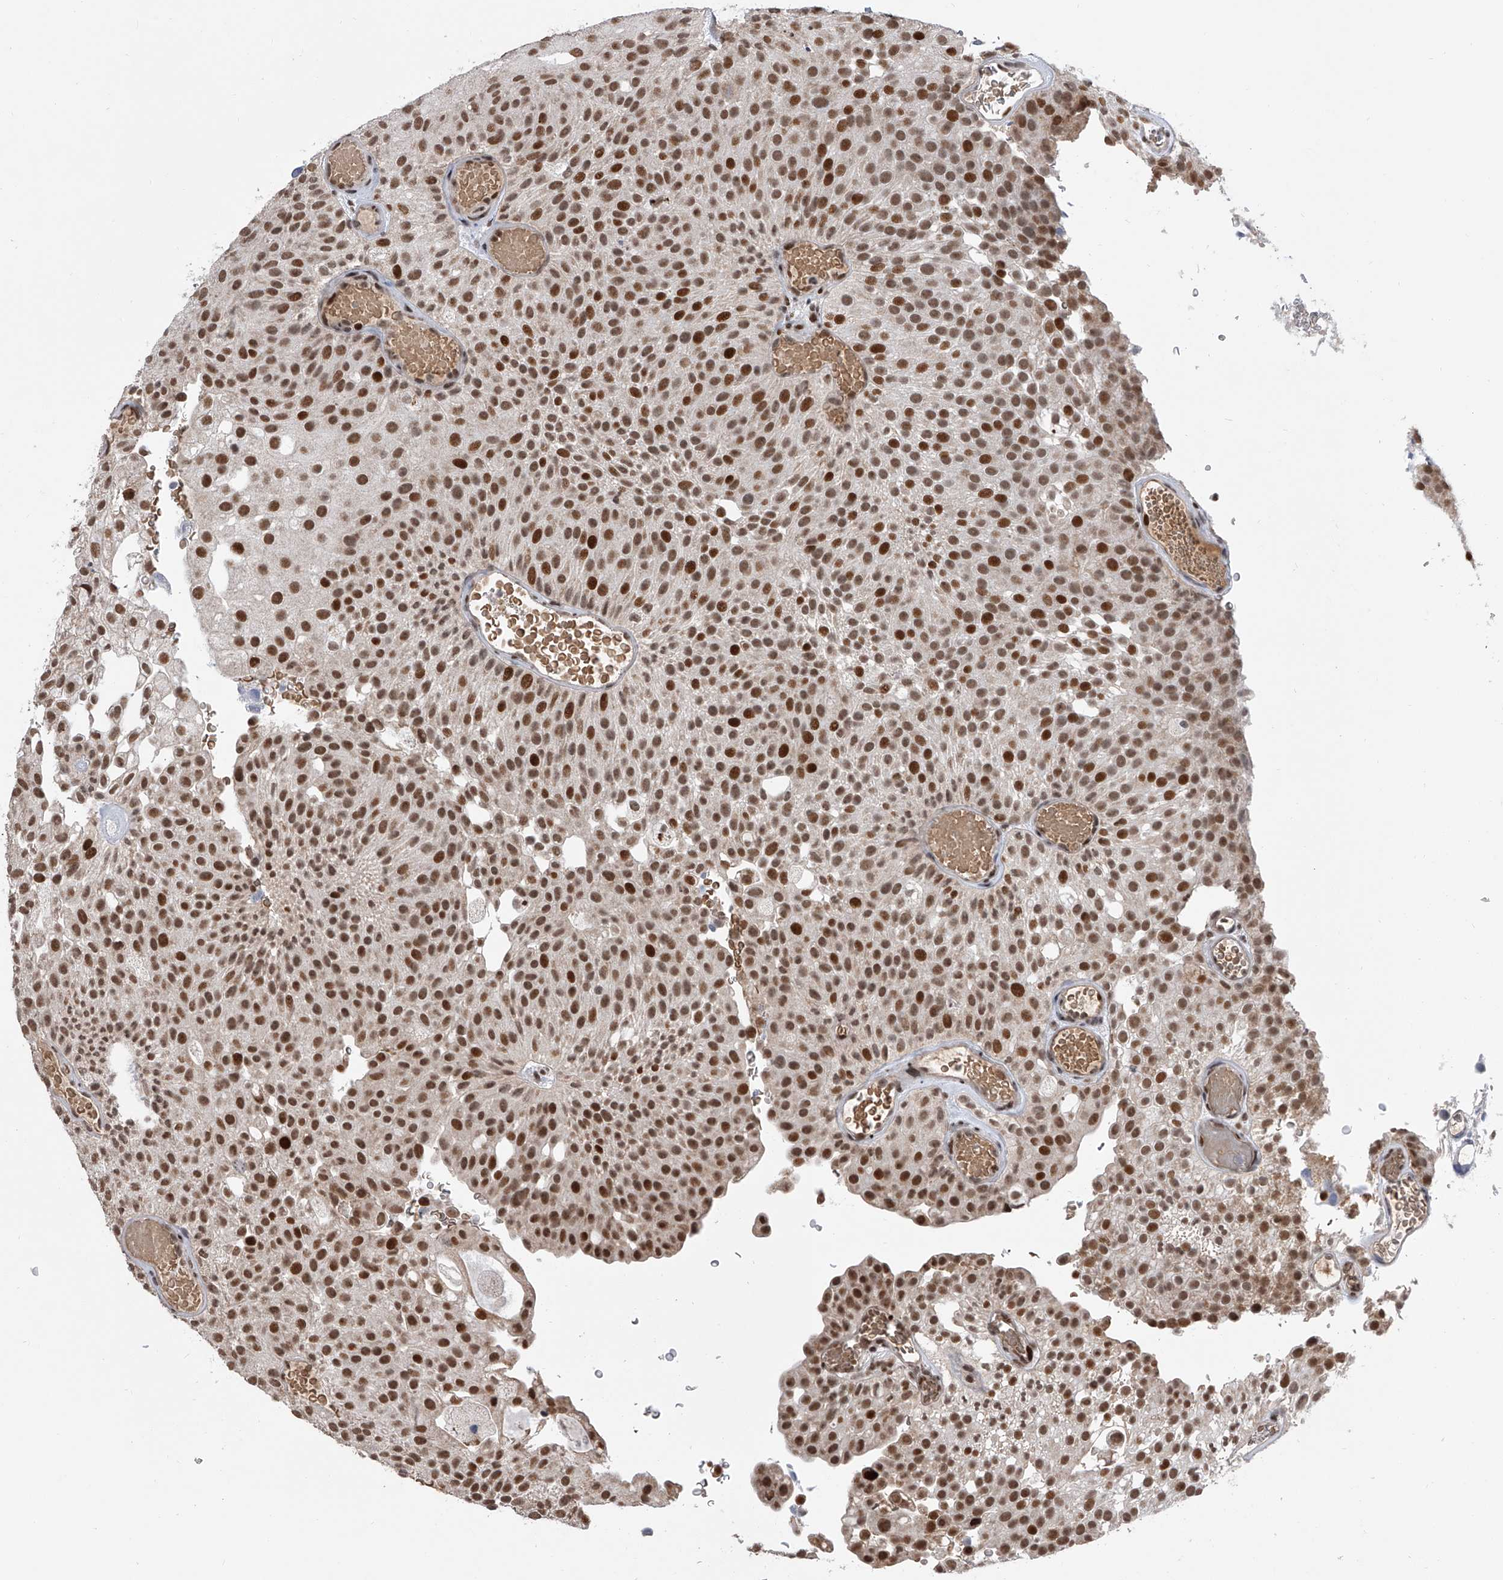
{"staining": {"intensity": "strong", "quantity": "25%-75%", "location": "nuclear"}, "tissue": "urothelial cancer", "cell_type": "Tumor cells", "image_type": "cancer", "snomed": [{"axis": "morphology", "description": "Urothelial carcinoma, Low grade"}, {"axis": "topography", "description": "Urinary bladder"}], "caption": "Human urothelial carcinoma (low-grade) stained with a brown dye exhibits strong nuclear positive positivity in about 25%-75% of tumor cells.", "gene": "ZNF426", "patient": {"sex": "male", "age": 78}}